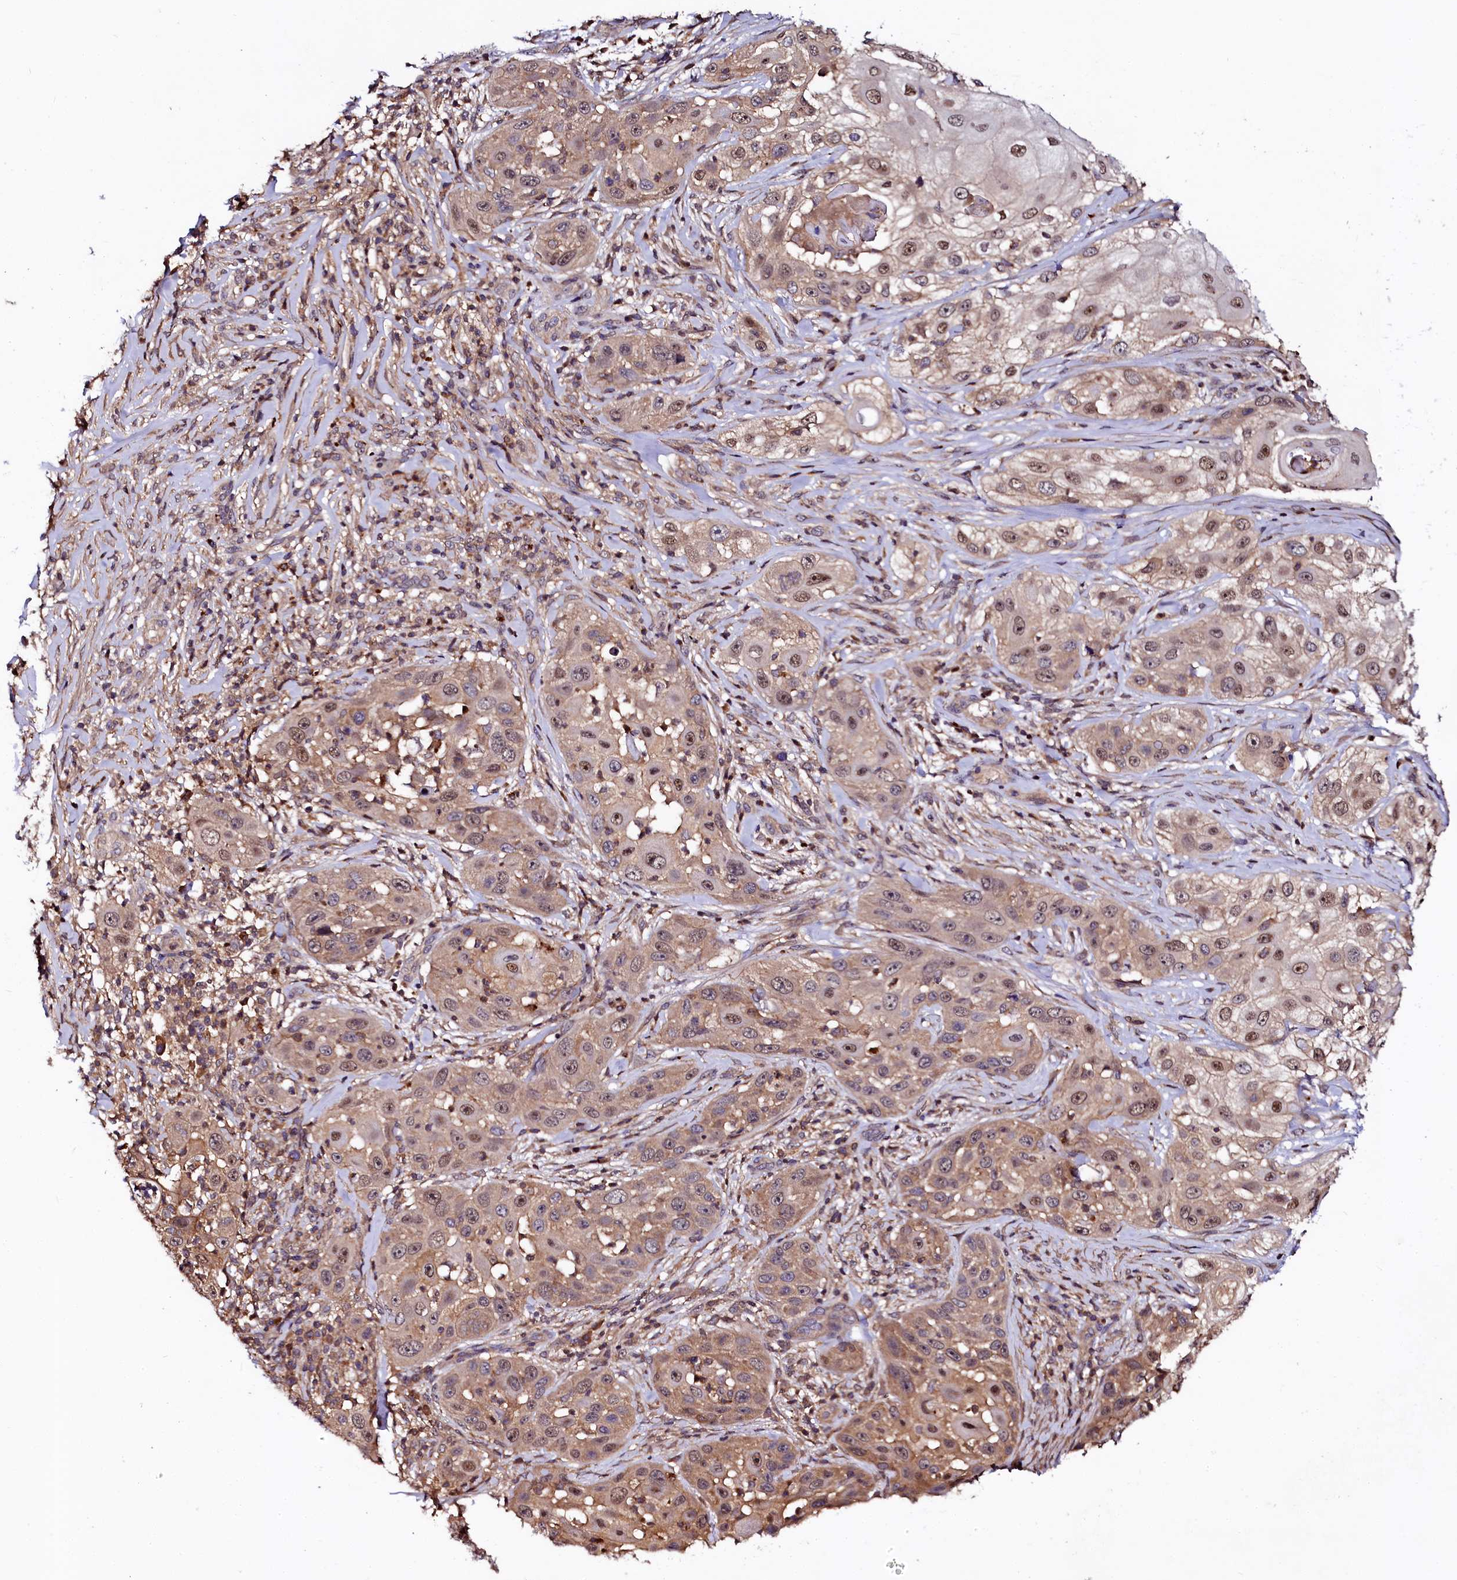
{"staining": {"intensity": "weak", "quantity": ">75%", "location": "cytoplasmic/membranous,nuclear"}, "tissue": "skin cancer", "cell_type": "Tumor cells", "image_type": "cancer", "snomed": [{"axis": "morphology", "description": "Squamous cell carcinoma, NOS"}, {"axis": "topography", "description": "Skin"}], "caption": "About >75% of tumor cells in human skin cancer (squamous cell carcinoma) reveal weak cytoplasmic/membranous and nuclear protein expression as visualized by brown immunohistochemical staining.", "gene": "N4BP1", "patient": {"sex": "female", "age": 44}}